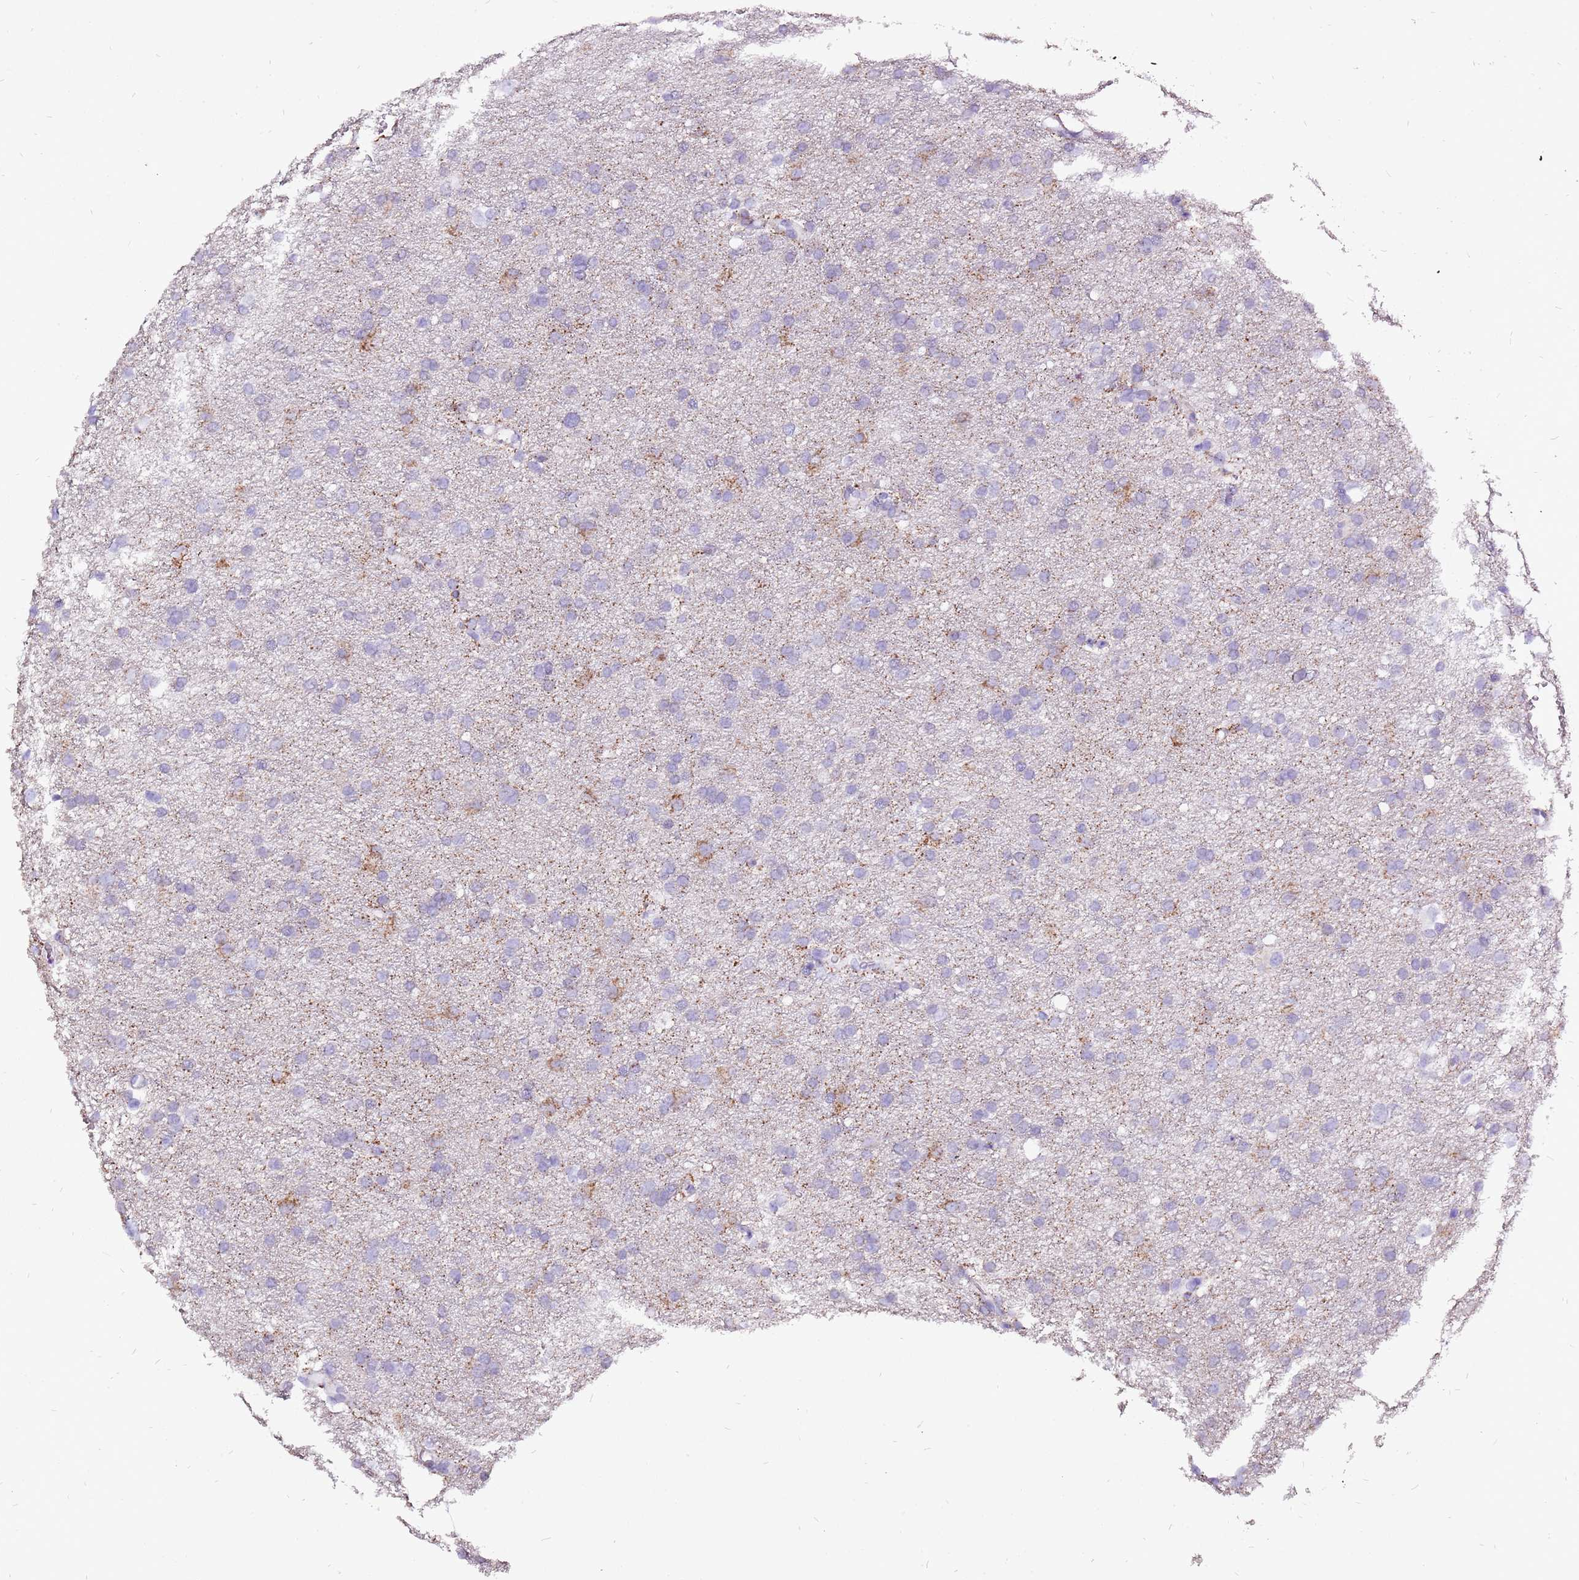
{"staining": {"intensity": "negative", "quantity": "none", "location": "none"}, "tissue": "glioma", "cell_type": "Tumor cells", "image_type": "cancer", "snomed": [{"axis": "morphology", "description": "Glioma, malignant, High grade"}, {"axis": "topography", "description": "Cerebral cortex"}], "caption": "This is an IHC histopathology image of malignant high-grade glioma. There is no expression in tumor cells.", "gene": "ACSS3", "patient": {"sex": "female", "age": 36}}